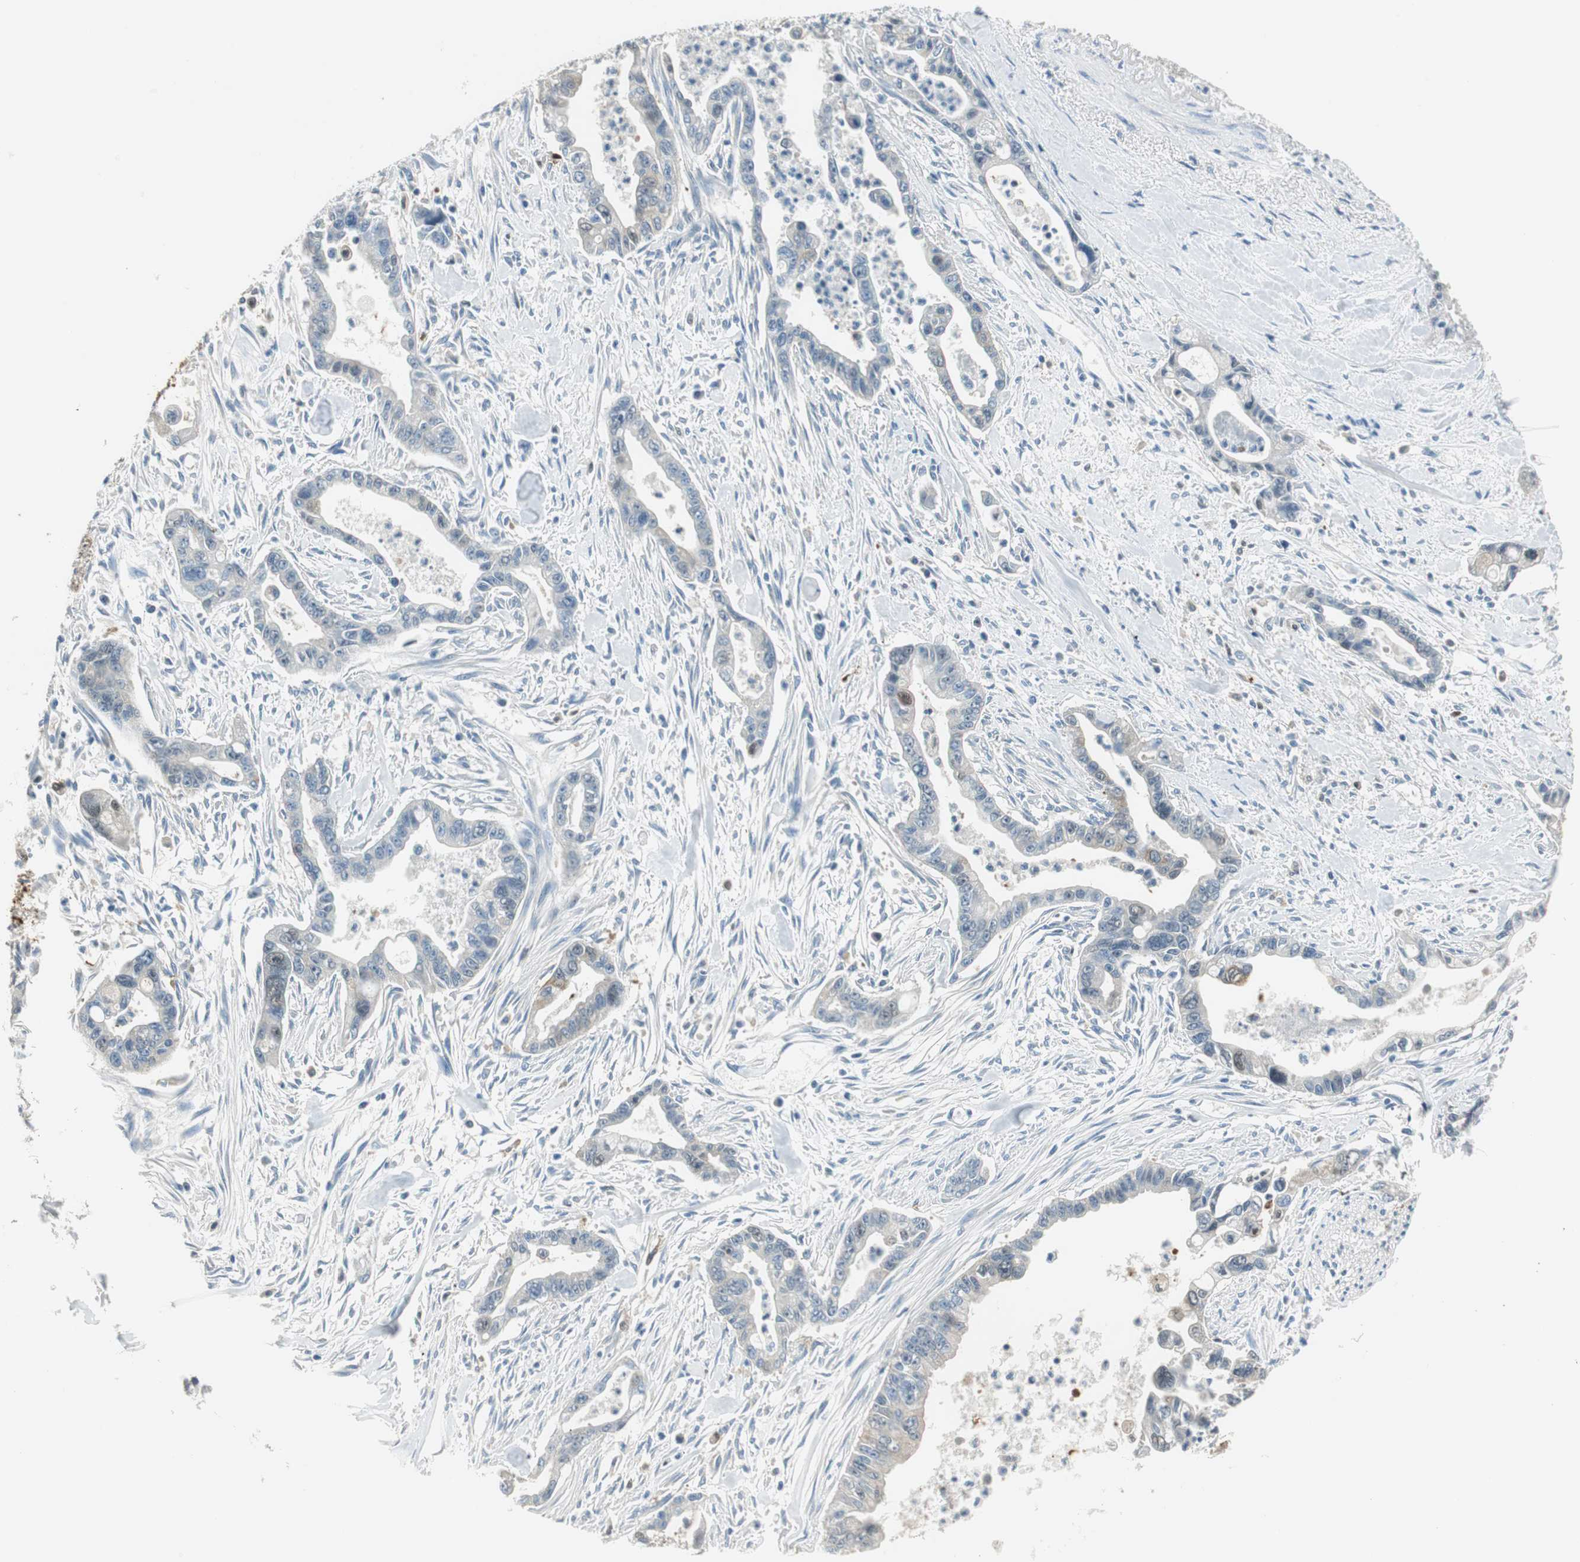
{"staining": {"intensity": "weak", "quantity": "<25%", "location": "cytoplasmic/membranous"}, "tissue": "pancreatic cancer", "cell_type": "Tumor cells", "image_type": "cancer", "snomed": [{"axis": "morphology", "description": "Adenocarcinoma, NOS"}, {"axis": "topography", "description": "Pancreas"}], "caption": "Pancreatic adenocarcinoma was stained to show a protein in brown. There is no significant positivity in tumor cells.", "gene": "MSTO1", "patient": {"sex": "male", "age": 70}}